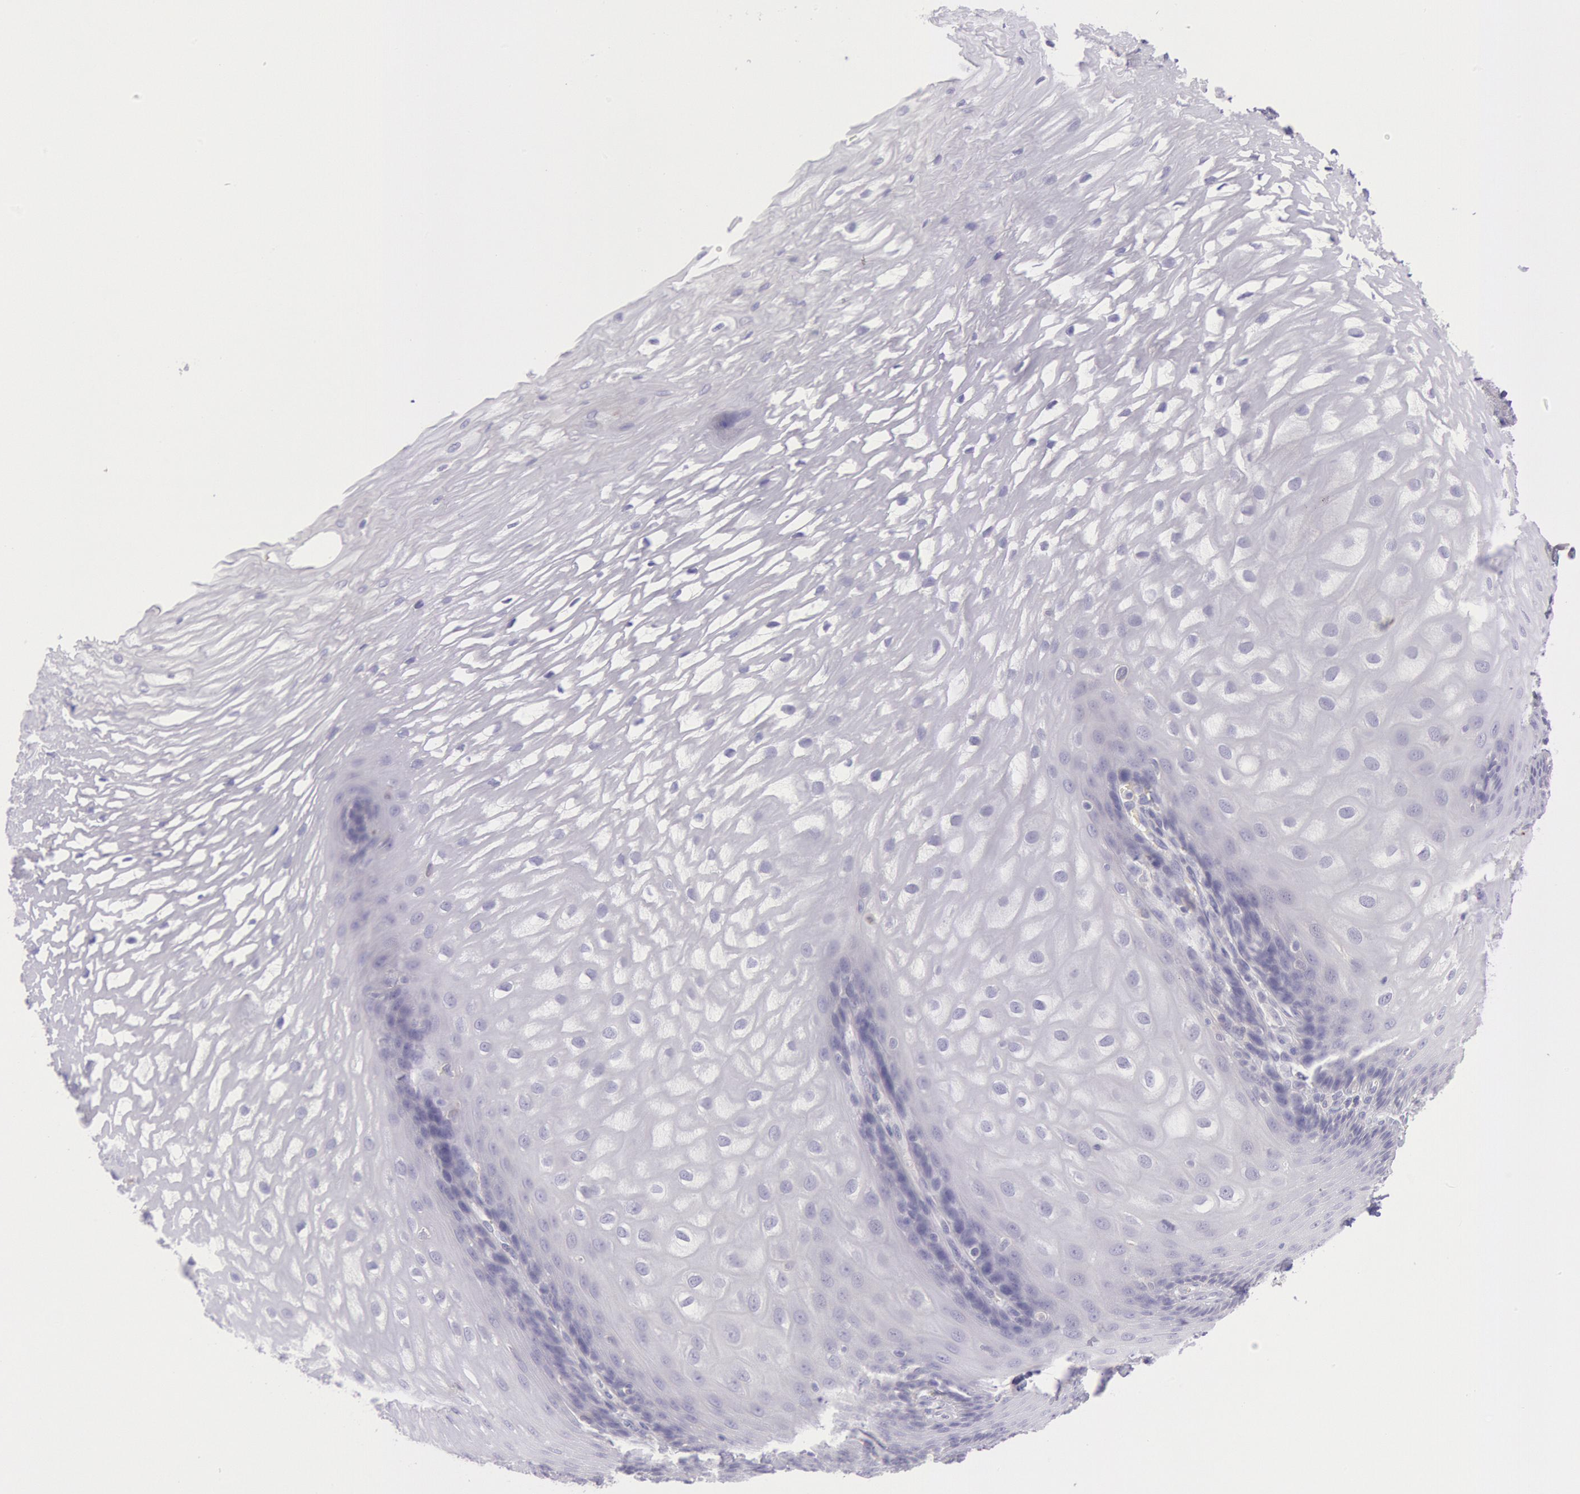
{"staining": {"intensity": "negative", "quantity": "none", "location": "none"}, "tissue": "esophagus", "cell_type": "Squamous epithelial cells", "image_type": "normal", "snomed": [{"axis": "morphology", "description": "Normal tissue, NOS"}, {"axis": "morphology", "description": "Adenocarcinoma, NOS"}, {"axis": "topography", "description": "Esophagus"}, {"axis": "topography", "description": "Stomach"}], "caption": "Esophagus was stained to show a protein in brown. There is no significant positivity in squamous epithelial cells. (DAB (3,3'-diaminobenzidine) immunohistochemistry (IHC), high magnification).", "gene": "MYH1", "patient": {"sex": "male", "age": 62}}